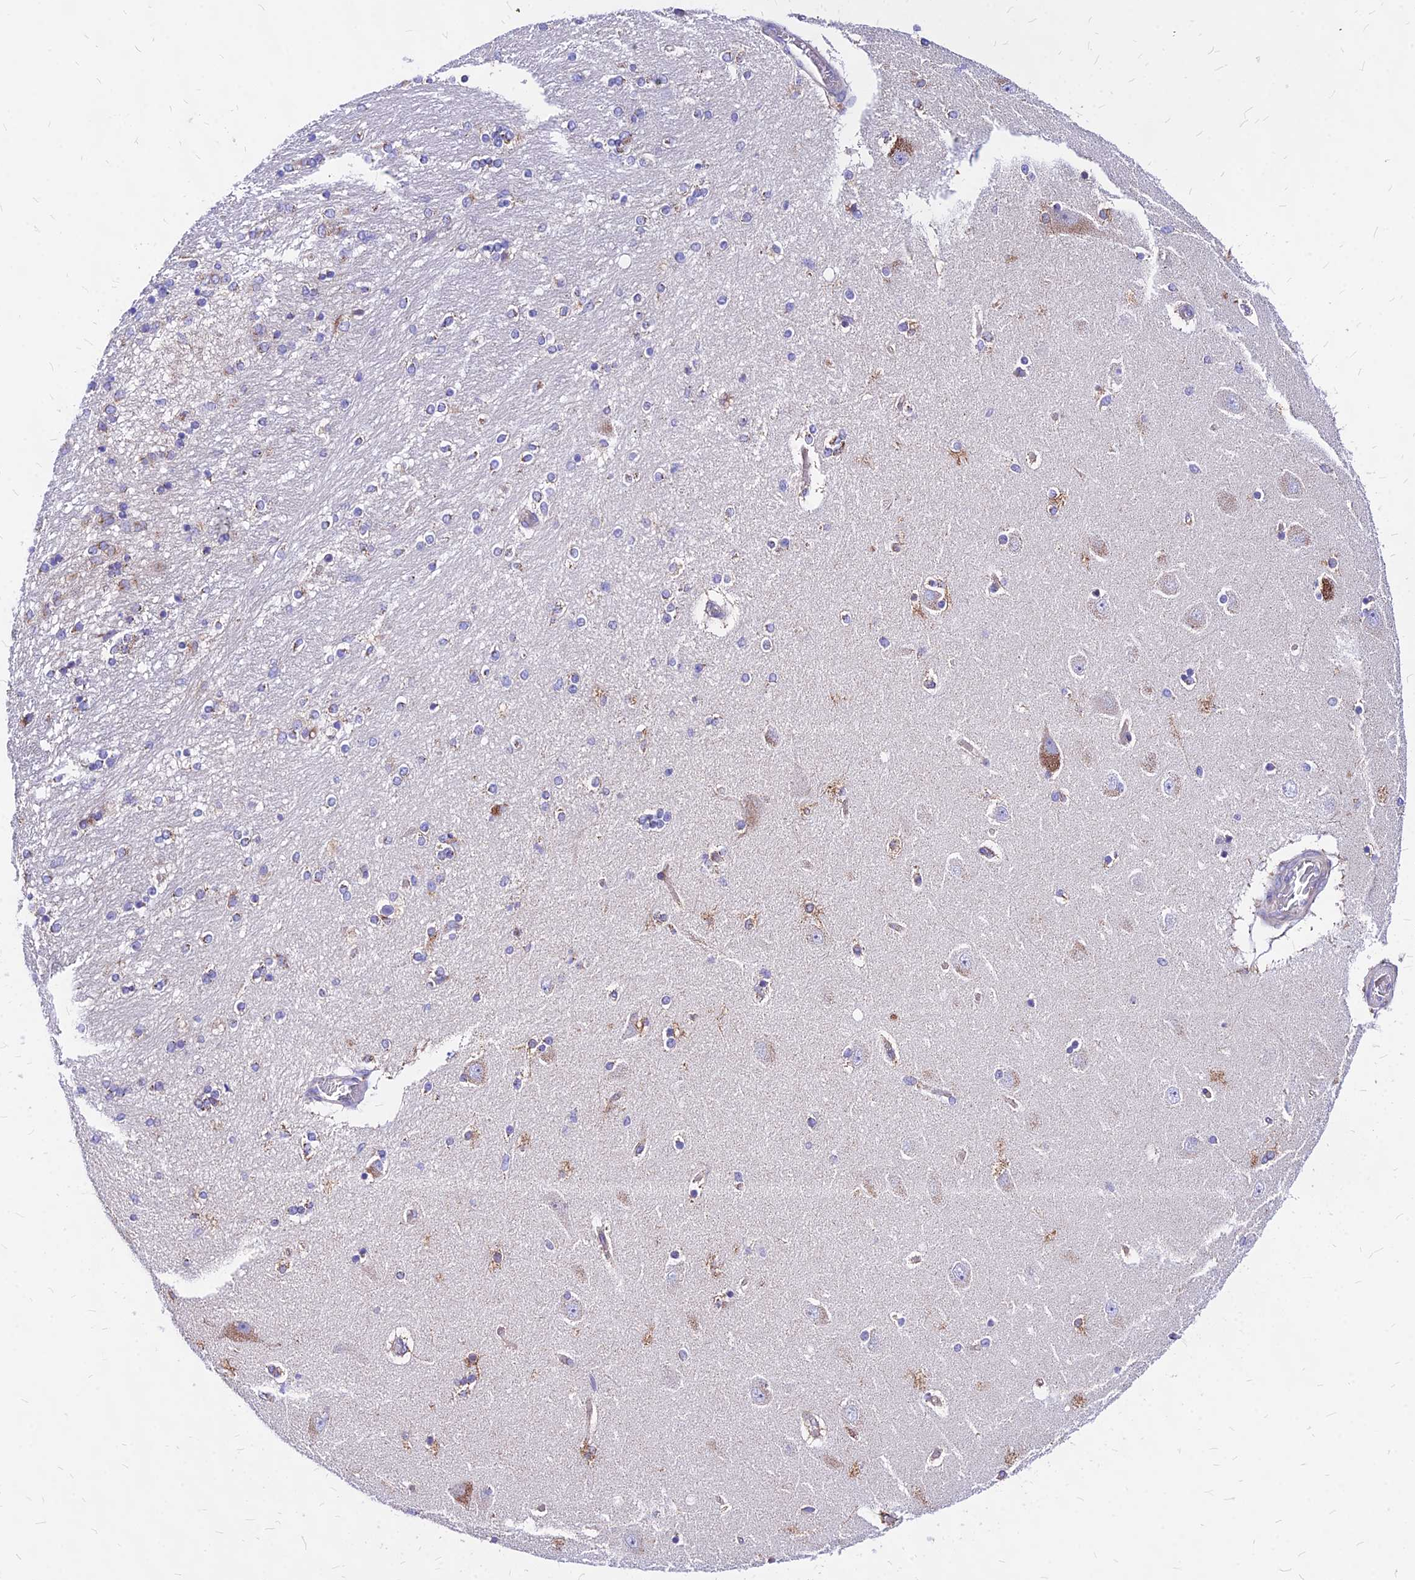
{"staining": {"intensity": "moderate", "quantity": "<25%", "location": "cytoplasmic/membranous"}, "tissue": "hippocampus", "cell_type": "Glial cells", "image_type": "normal", "snomed": [{"axis": "morphology", "description": "Normal tissue, NOS"}, {"axis": "topography", "description": "Hippocampus"}], "caption": "An immunohistochemistry (IHC) image of benign tissue is shown. Protein staining in brown labels moderate cytoplasmic/membranous positivity in hippocampus within glial cells.", "gene": "MRPL3", "patient": {"sex": "female", "age": 54}}